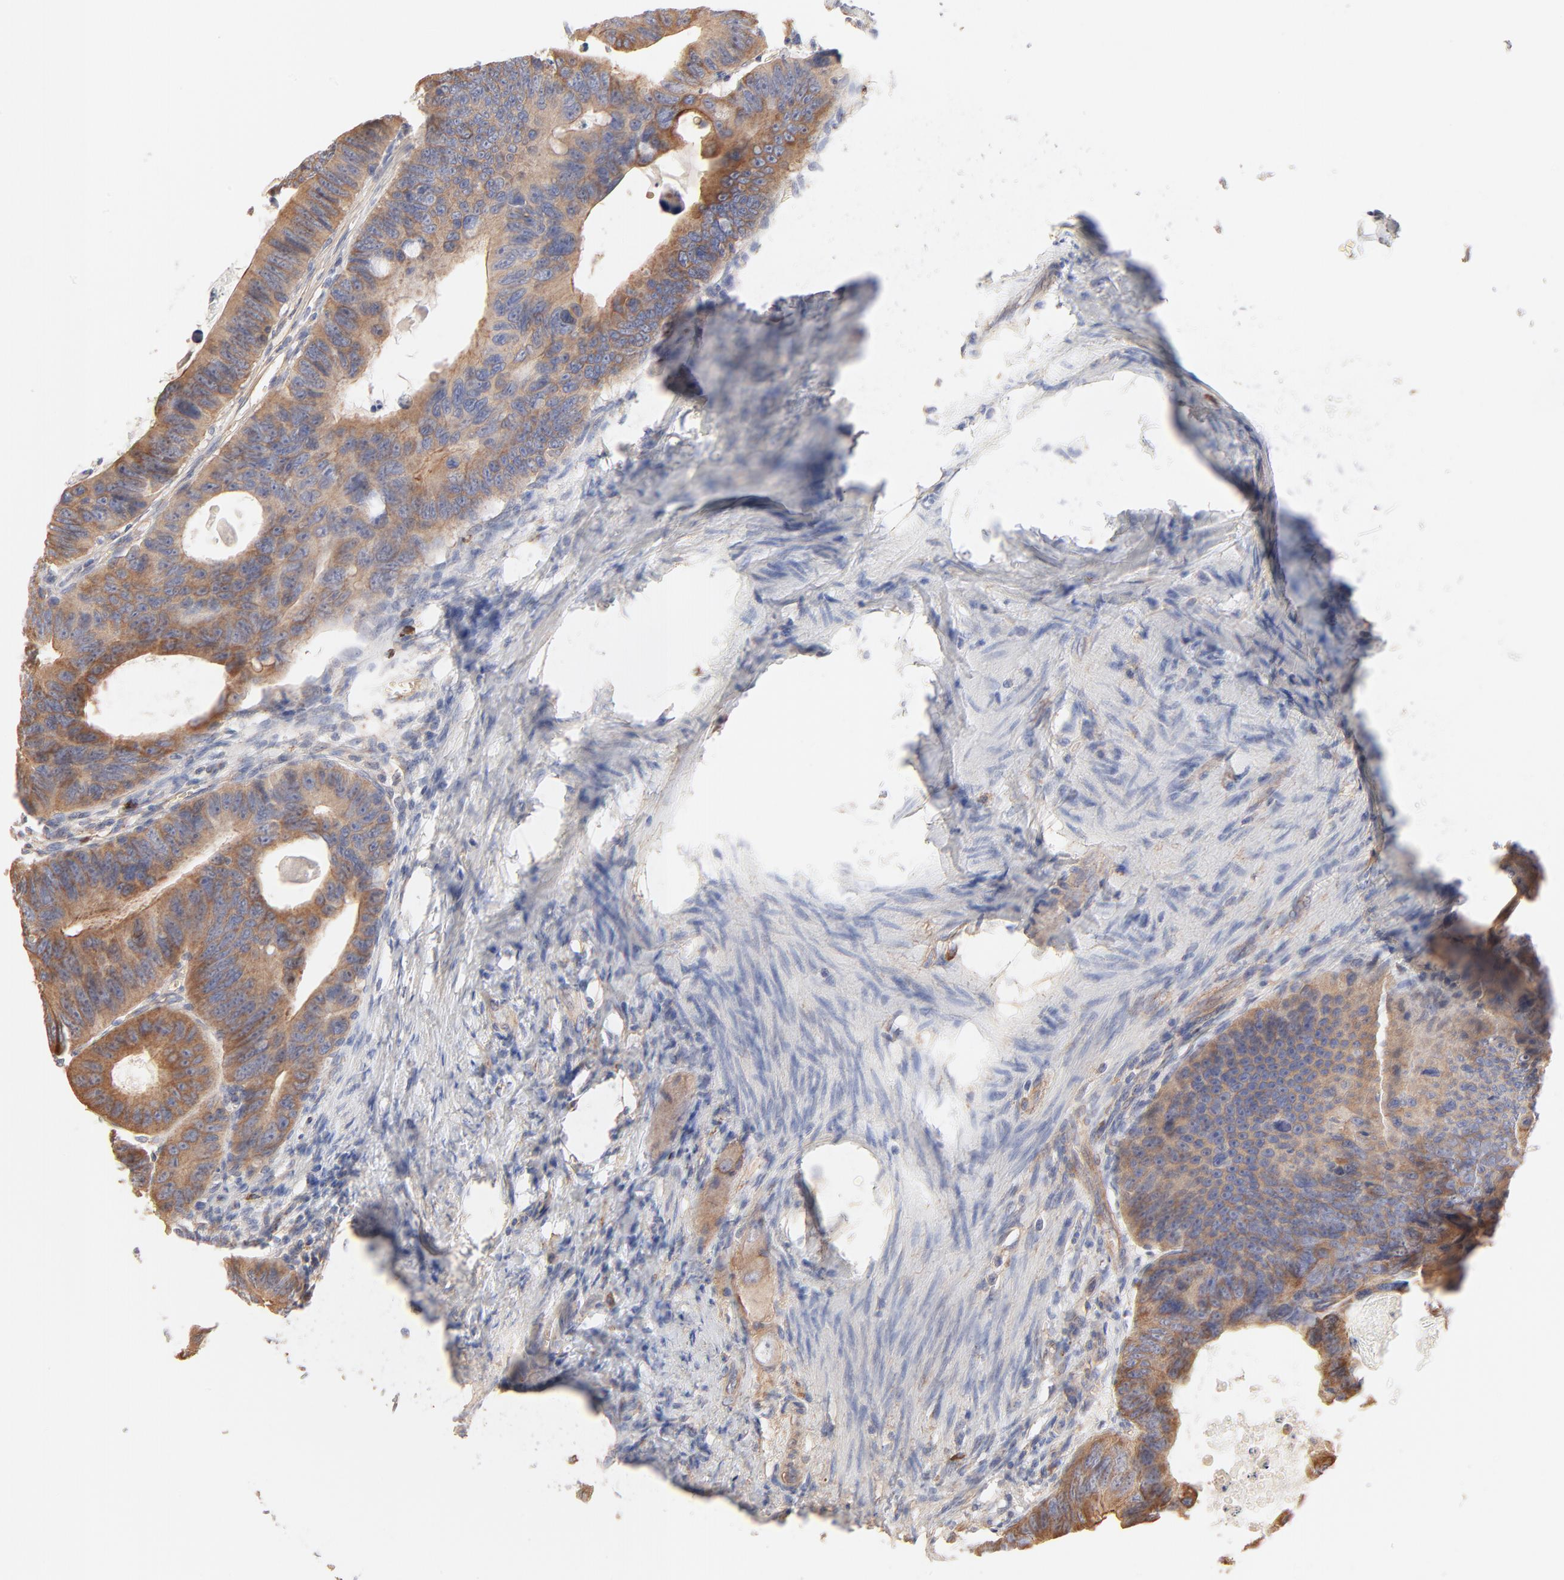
{"staining": {"intensity": "moderate", "quantity": ">75%", "location": "cytoplasmic/membranous"}, "tissue": "colorectal cancer", "cell_type": "Tumor cells", "image_type": "cancer", "snomed": [{"axis": "morphology", "description": "Adenocarcinoma, NOS"}, {"axis": "topography", "description": "Colon"}], "caption": "Immunohistochemistry (IHC) histopathology image of neoplastic tissue: colorectal cancer (adenocarcinoma) stained using IHC reveals medium levels of moderate protein expression localized specifically in the cytoplasmic/membranous of tumor cells, appearing as a cytoplasmic/membranous brown color.", "gene": "SPTB", "patient": {"sex": "female", "age": 55}}